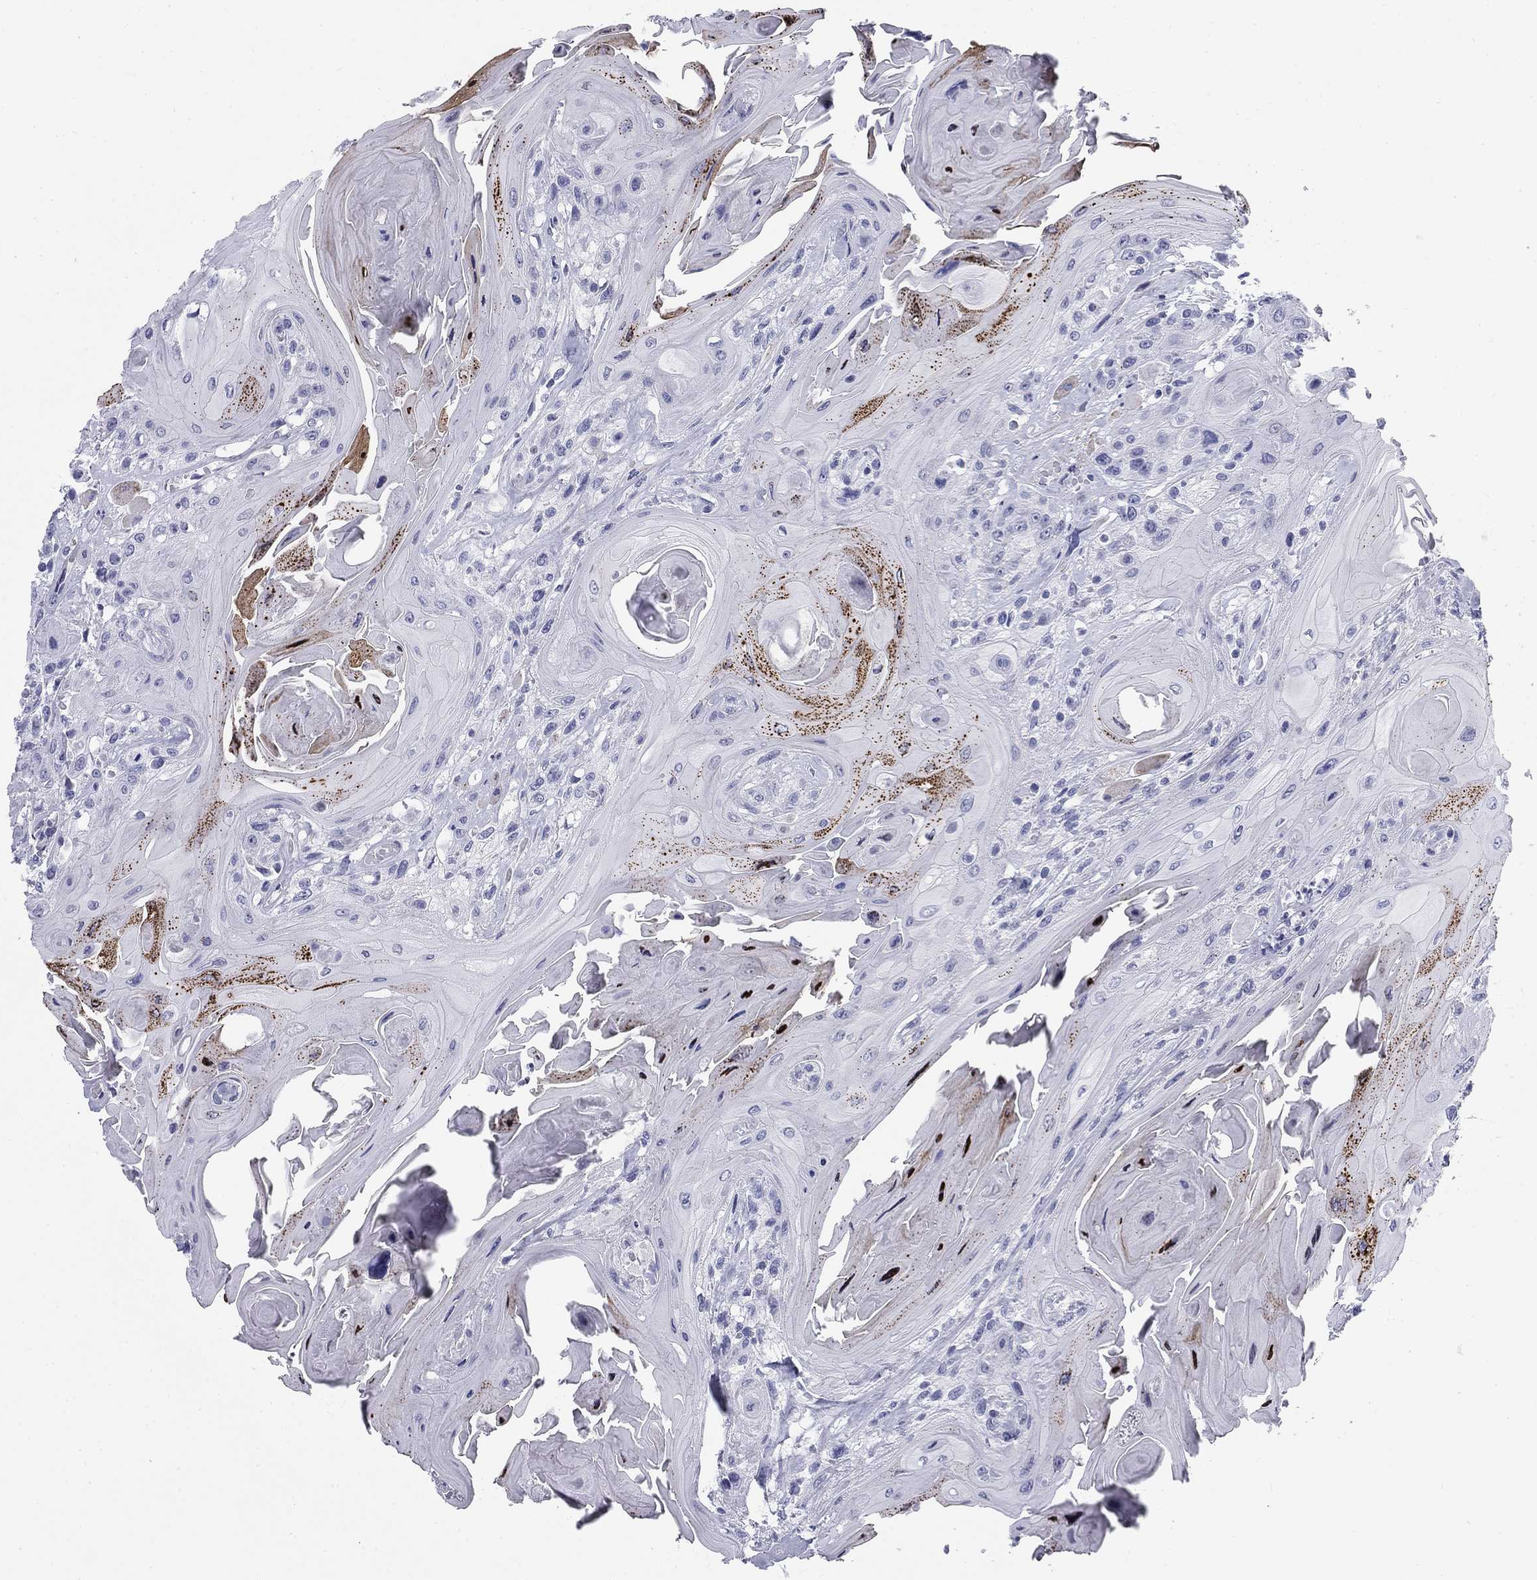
{"staining": {"intensity": "negative", "quantity": "none", "location": "none"}, "tissue": "head and neck cancer", "cell_type": "Tumor cells", "image_type": "cancer", "snomed": [{"axis": "morphology", "description": "Squamous cell carcinoma, NOS"}, {"axis": "topography", "description": "Head-Neck"}], "caption": "This is a micrograph of immunohistochemistry (IHC) staining of squamous cell carcinoma (head and neck), which shows no staining in tumor cells.", "gene": "ZP2", "patient": {"sex": "female", "age": 59}}